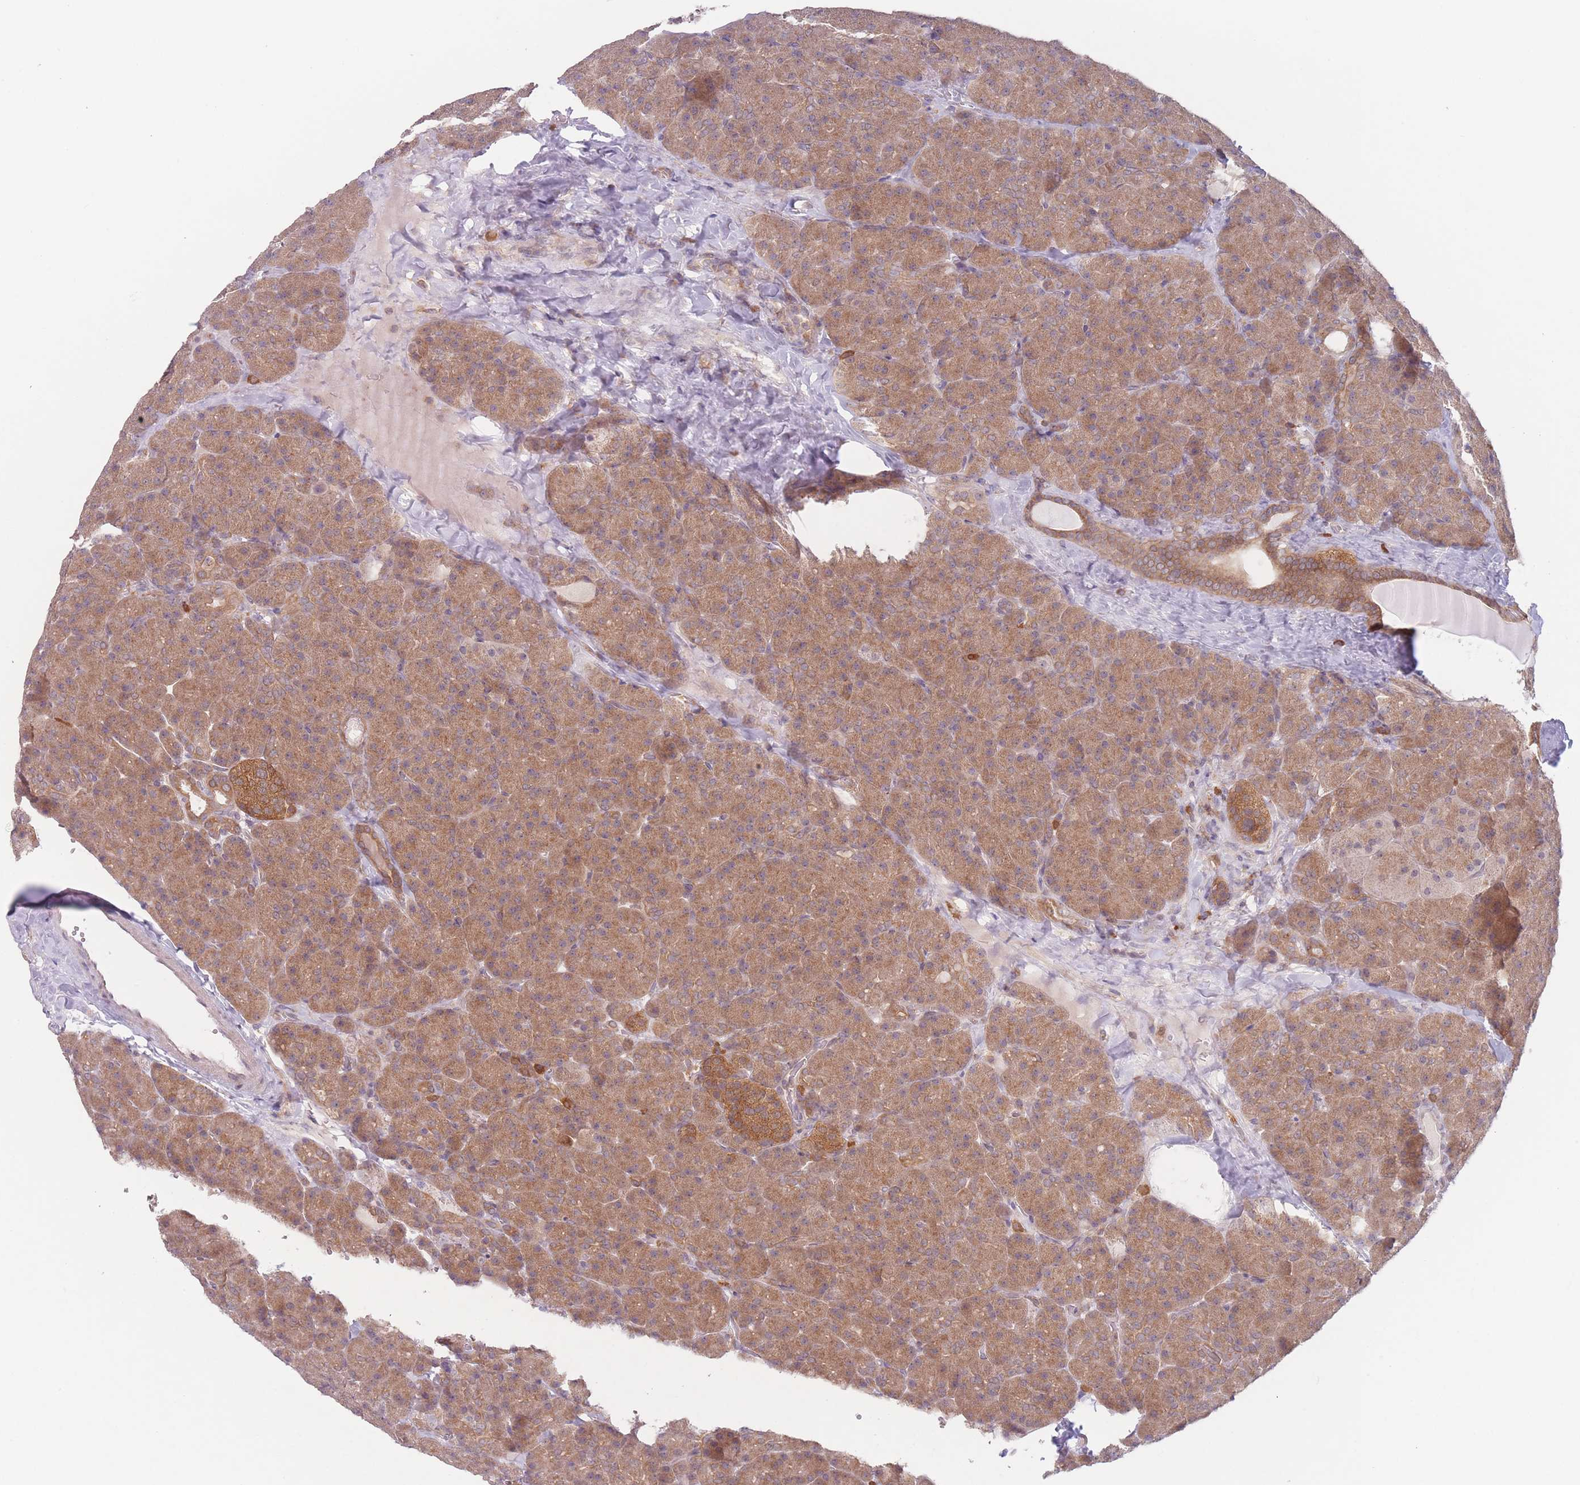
{"staining": {"intensity": "moderate", "quantity": ">75%", "location": "cytoplasmic/membranous,nuclear"}, "tissue": "pancreas", "cell_type": "Exocrine glandular cells", "image_type": "normal", "snomed": [{"axis": "morphology", "description": "Normal tissue, NOS"}, {"axis": "topography", "description": "Pancreas"}], "caption": "This is an image of immunohistochemistry staining of unremarkable pancreas, which shows moderate staining in the cytoplasmic/membranous,nuclear of exocrine glandular cells.", "gene": "PPM1A", "patient": {"sex": "male", "age": 36}}